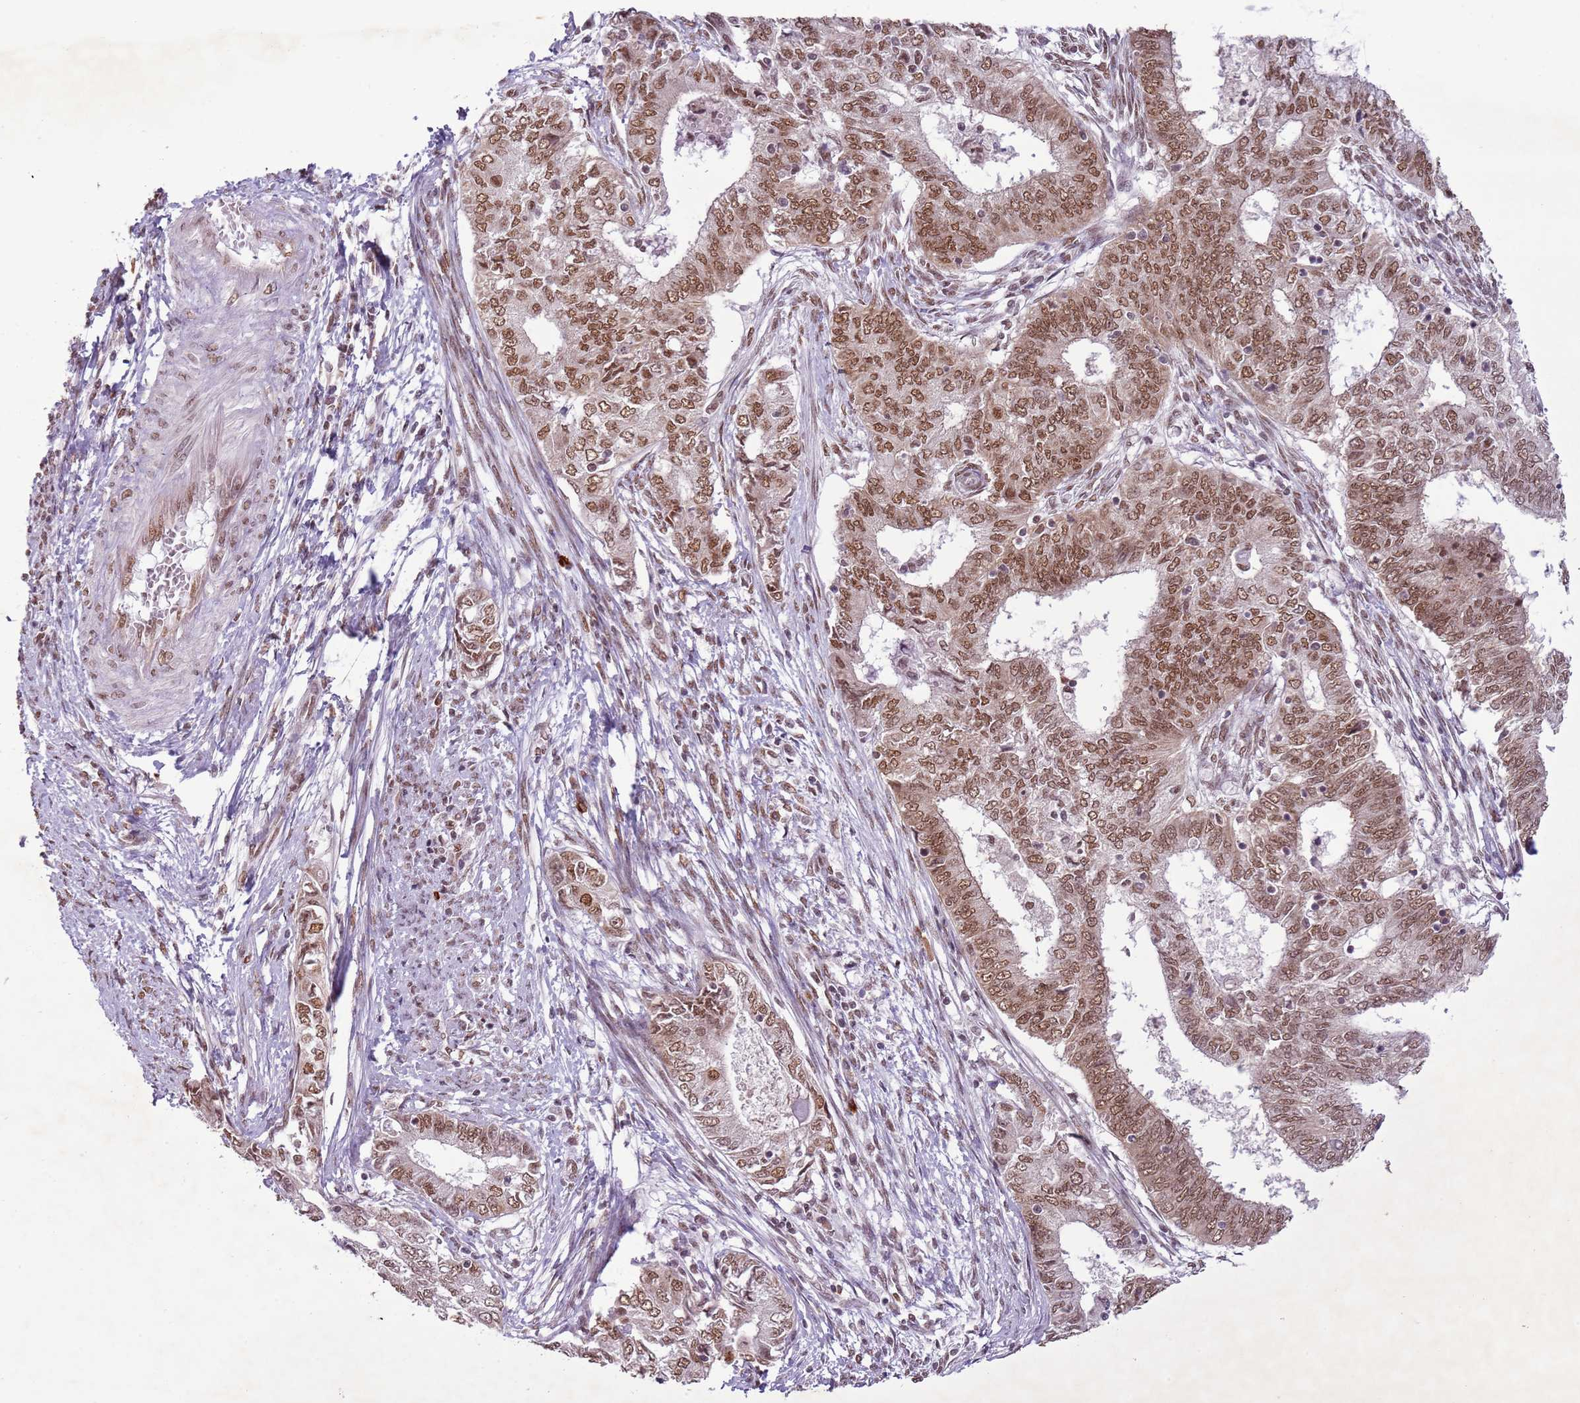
{"staining": {"intensity": "moderate", "quantity": ">75%", "location": "nuclear"}, "tissue": "endometrial cancer", "cell_type": "Tumor cells", "image_type": "cancer", "snomed": [{"axis": "morphology", "description": "Adenocarcinoma, NOS"}, {"axis": "topography", "description": "Endometrium"}], "caption": "Protein expression analysis of endometrial cancer (adenocarcinoma) exhibits moderate nuclear expression in approximately >75% of tumor cells.", "gene": "FAM120AOS", "patient": {"sex": "female", "age": 62}}